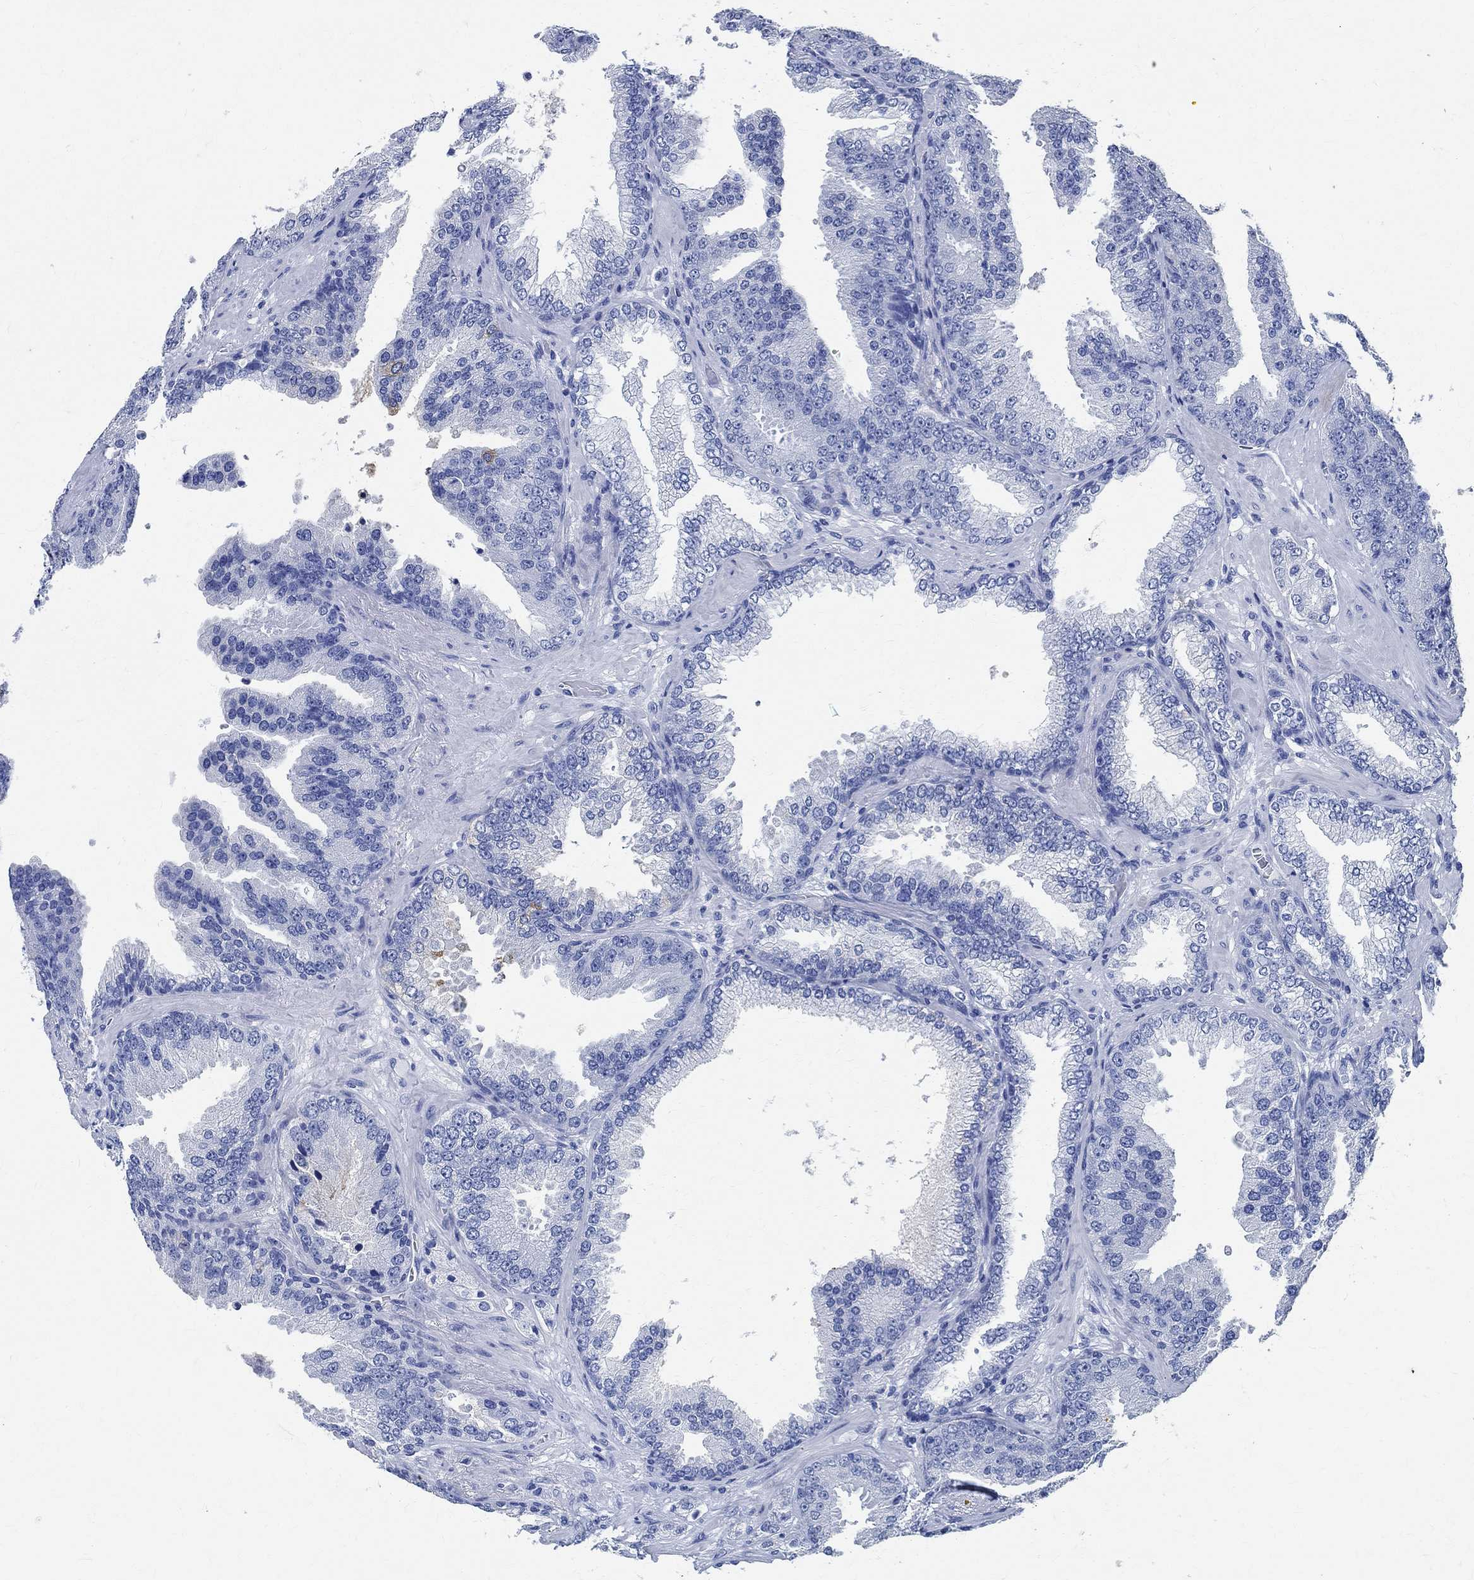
{"staining": {"intensity": "negative", "quantity": "none", "location": "none"}, "tissue": "prostate cancer", "cell_type": "Tumor cells", "image_type": "cancer", "snomed": [{"axis": "morphology", "description": "Adenocarcinoma, Low grade"}, {"axis": "topography", "description": "Prostate"}], "caption": "Immunohistochemistry (IHC) histopathology image of human low-grade adenocarcinoma (prostate) stained for a protein (brown), which demonstrates no positivity in tumor cells.", "gene": "TMEM221", "patient": {"sex": "male", "age": 68}}